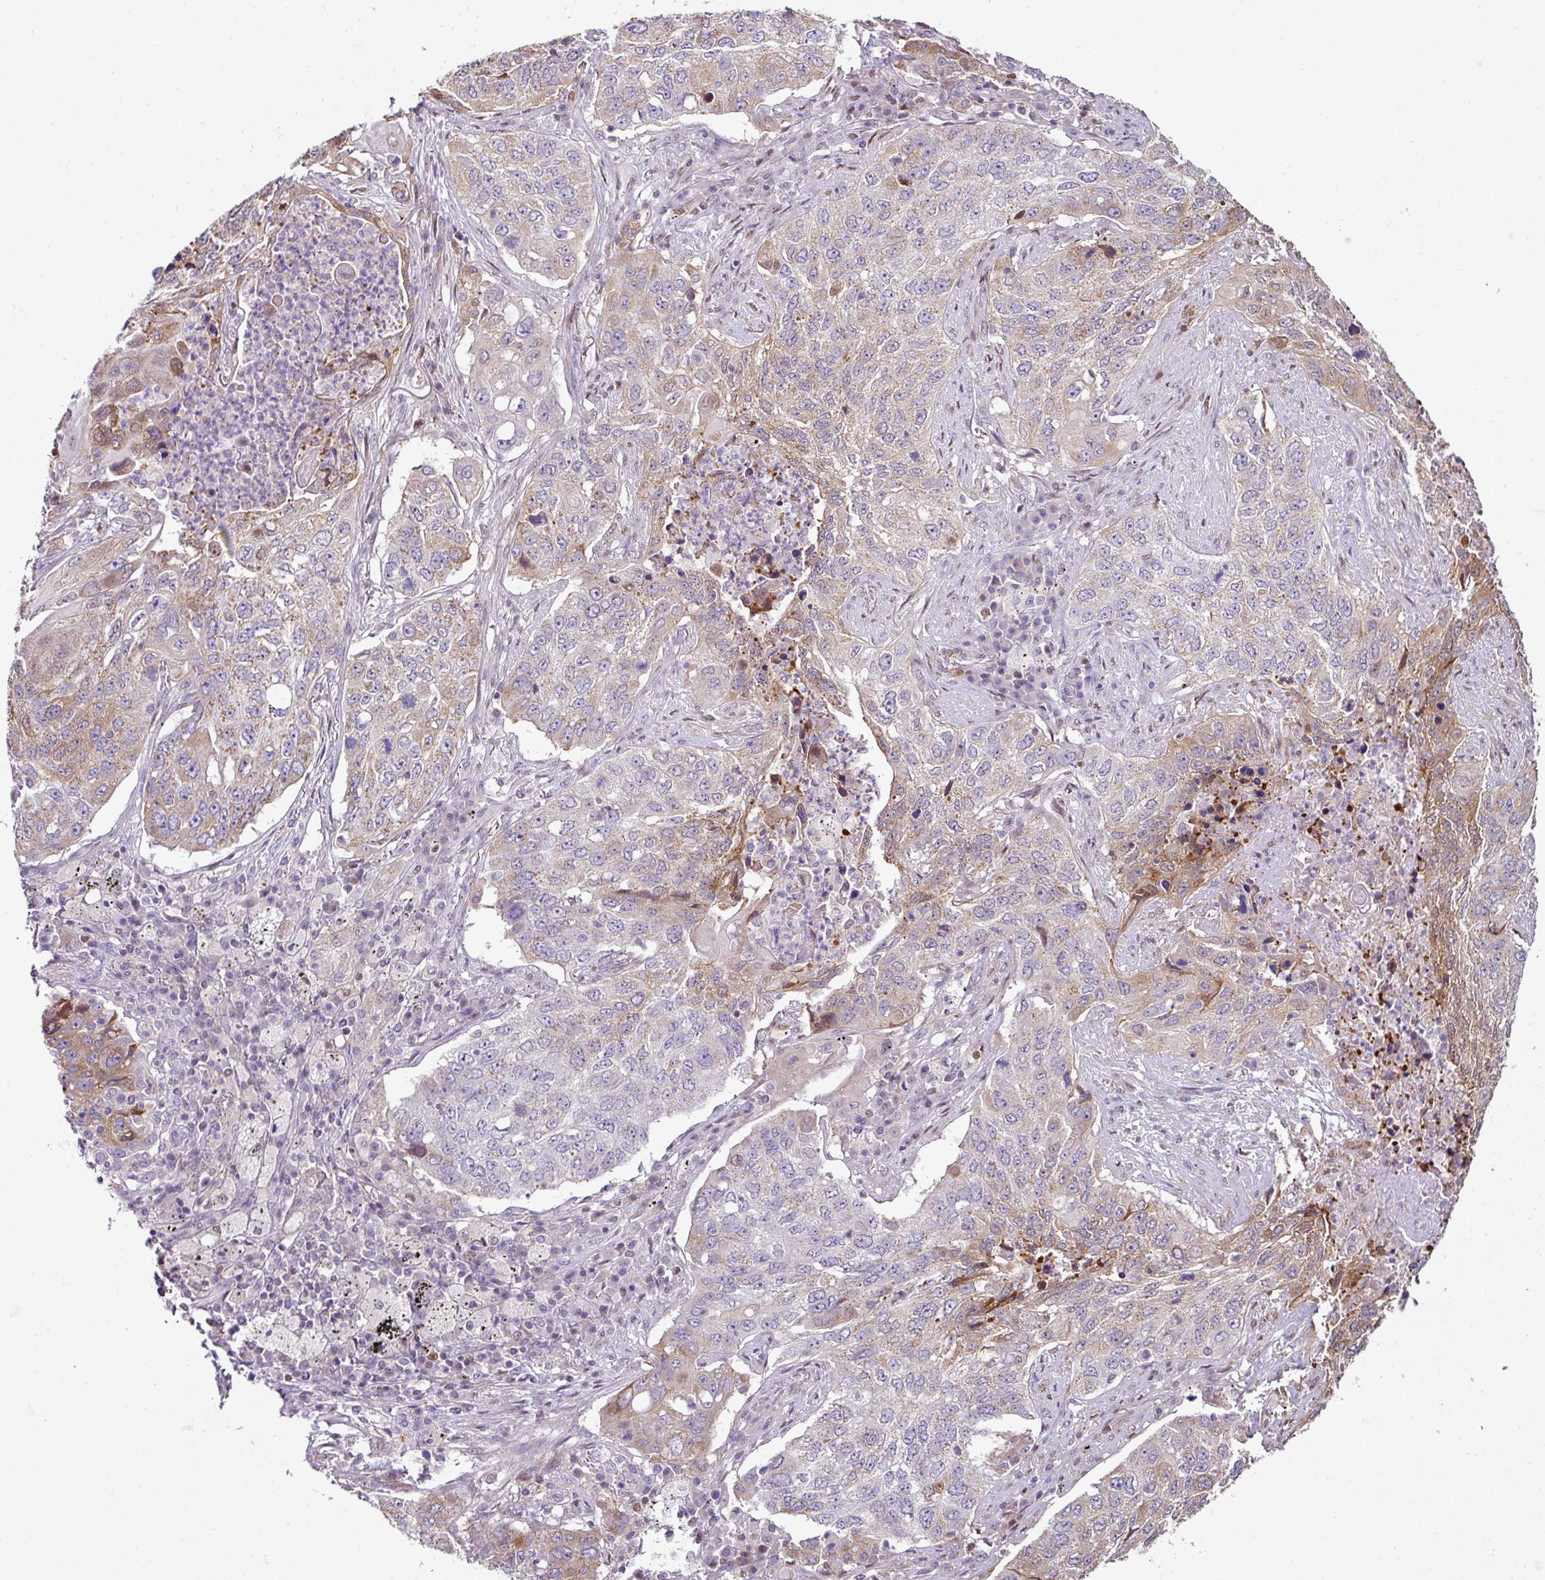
{"staining": {"intensity": "moderate", "quantity": "25%-75%", "location": "cytoplasmic/membranous"}, "tissue": "lung cancer", "cell_type": "Tumor cells", "image_type": "cancer", "snomed": [{"axis": "morphology", "description": "Squamous cell carcinoma, NOS"}, {"axis": "topography", "description": "Lung"}], "caption": "Approximately 25%-75% of tumor cells in human squamous cell carcinoma (lung) display moderate cytoplasmic/membranous protein positivity as visualized by brown immunohistochemical staining.", "gene": "ANKRD18A", "patient": {"sex": "female", "age": 63}}